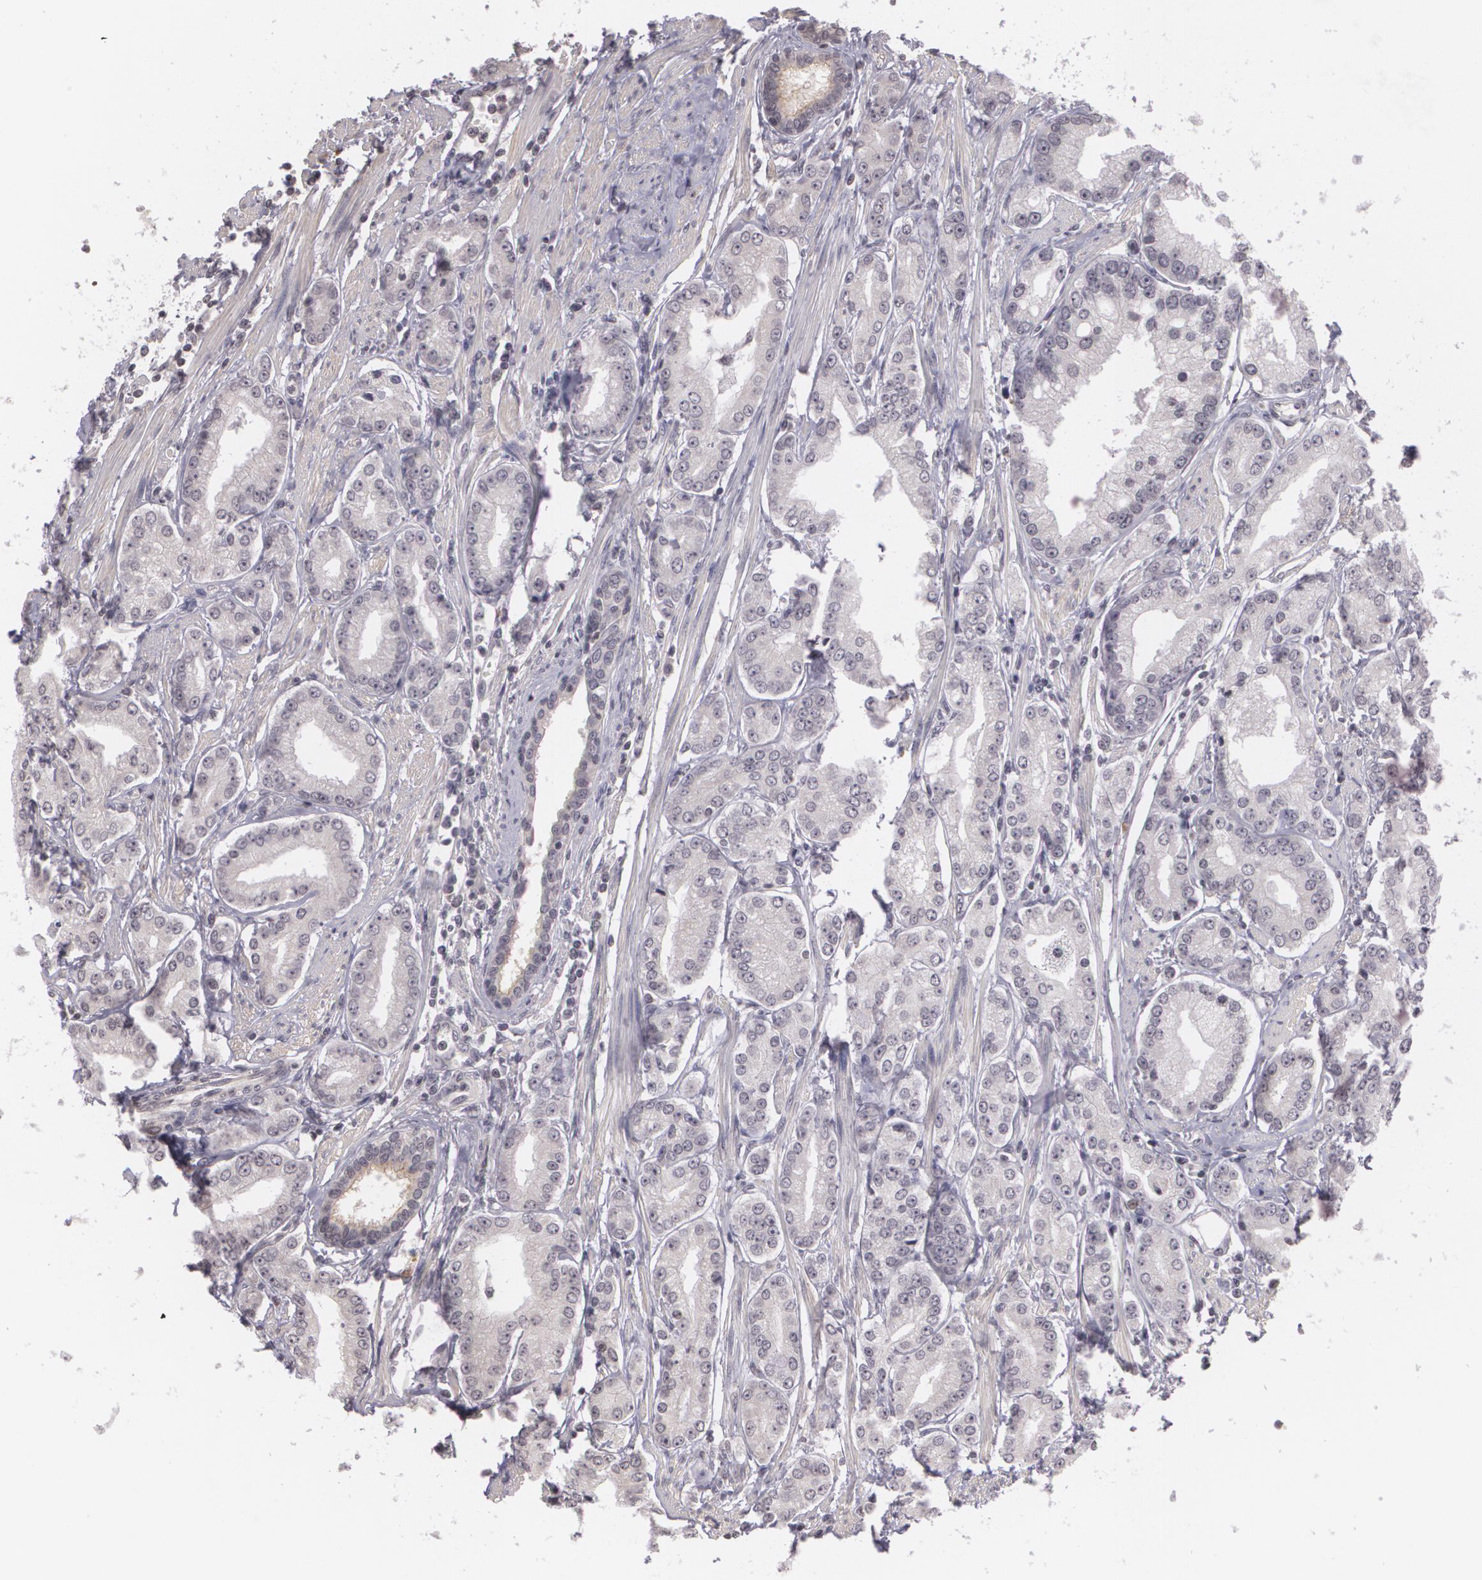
{"staining": {"intensity": "moderate", "quantity": "<25%", "location": "cytoplasmic/membranous"}, "tissue": "prostate cancer", "cell_type": "Tumor cells", "image_type": "cancer", "snomed": [{"axis": "morphology", "description": "Adenocarcinoma, Medium grade"}, {"axis": "topography", "description": "Prostate"}], "caption": "The histopathology image shows staining of prostate cancer (medium-grade adenocarcinoma), revealing moderate cytoplasmic/membranous protein expression (brown color) within tumor cells.", "gene": "MUC1", "patient": {"sex": "male", "age": 72}}